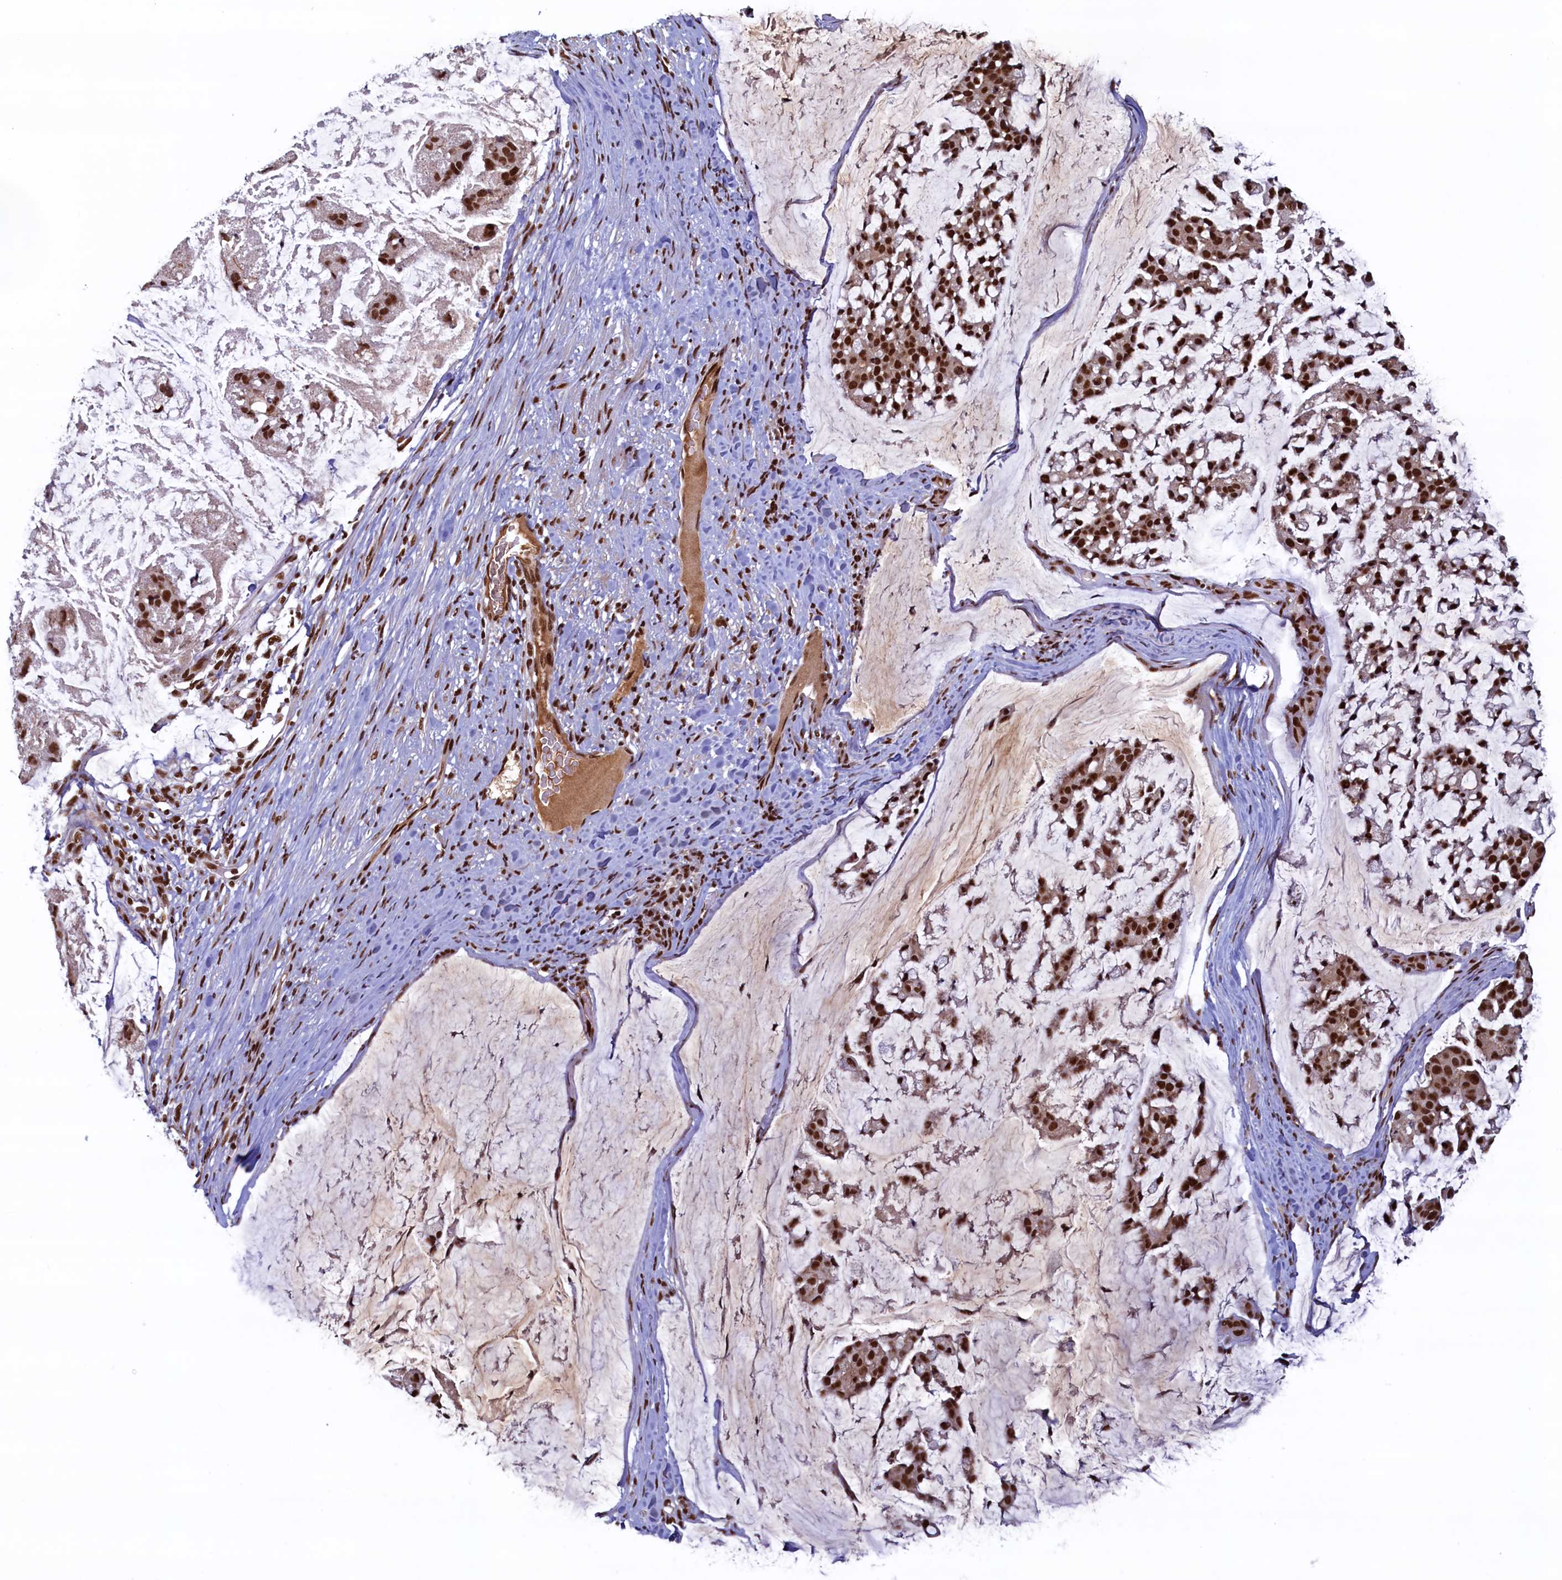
{"staining": {"intensity": "strong", "quantity": ">75%", "location": "nuclear"}, "tissue": "stomach cancer", "cell_type": "Tumor cells", "image_type": "cancer", "snomed": [{"axis": "morphology", "description": "Adenocarcinoma, NOS"}, {"axis": "topography", "description": "Stomach, lower"}], "caption": "Immunohistochemical staining of human adenocarcinoma (stomach) displays strong nuclear protein positivity in about >75% of tumor cells.", "gene": "ZC3H18", "patient": {"sex": "male", "age": 67}}